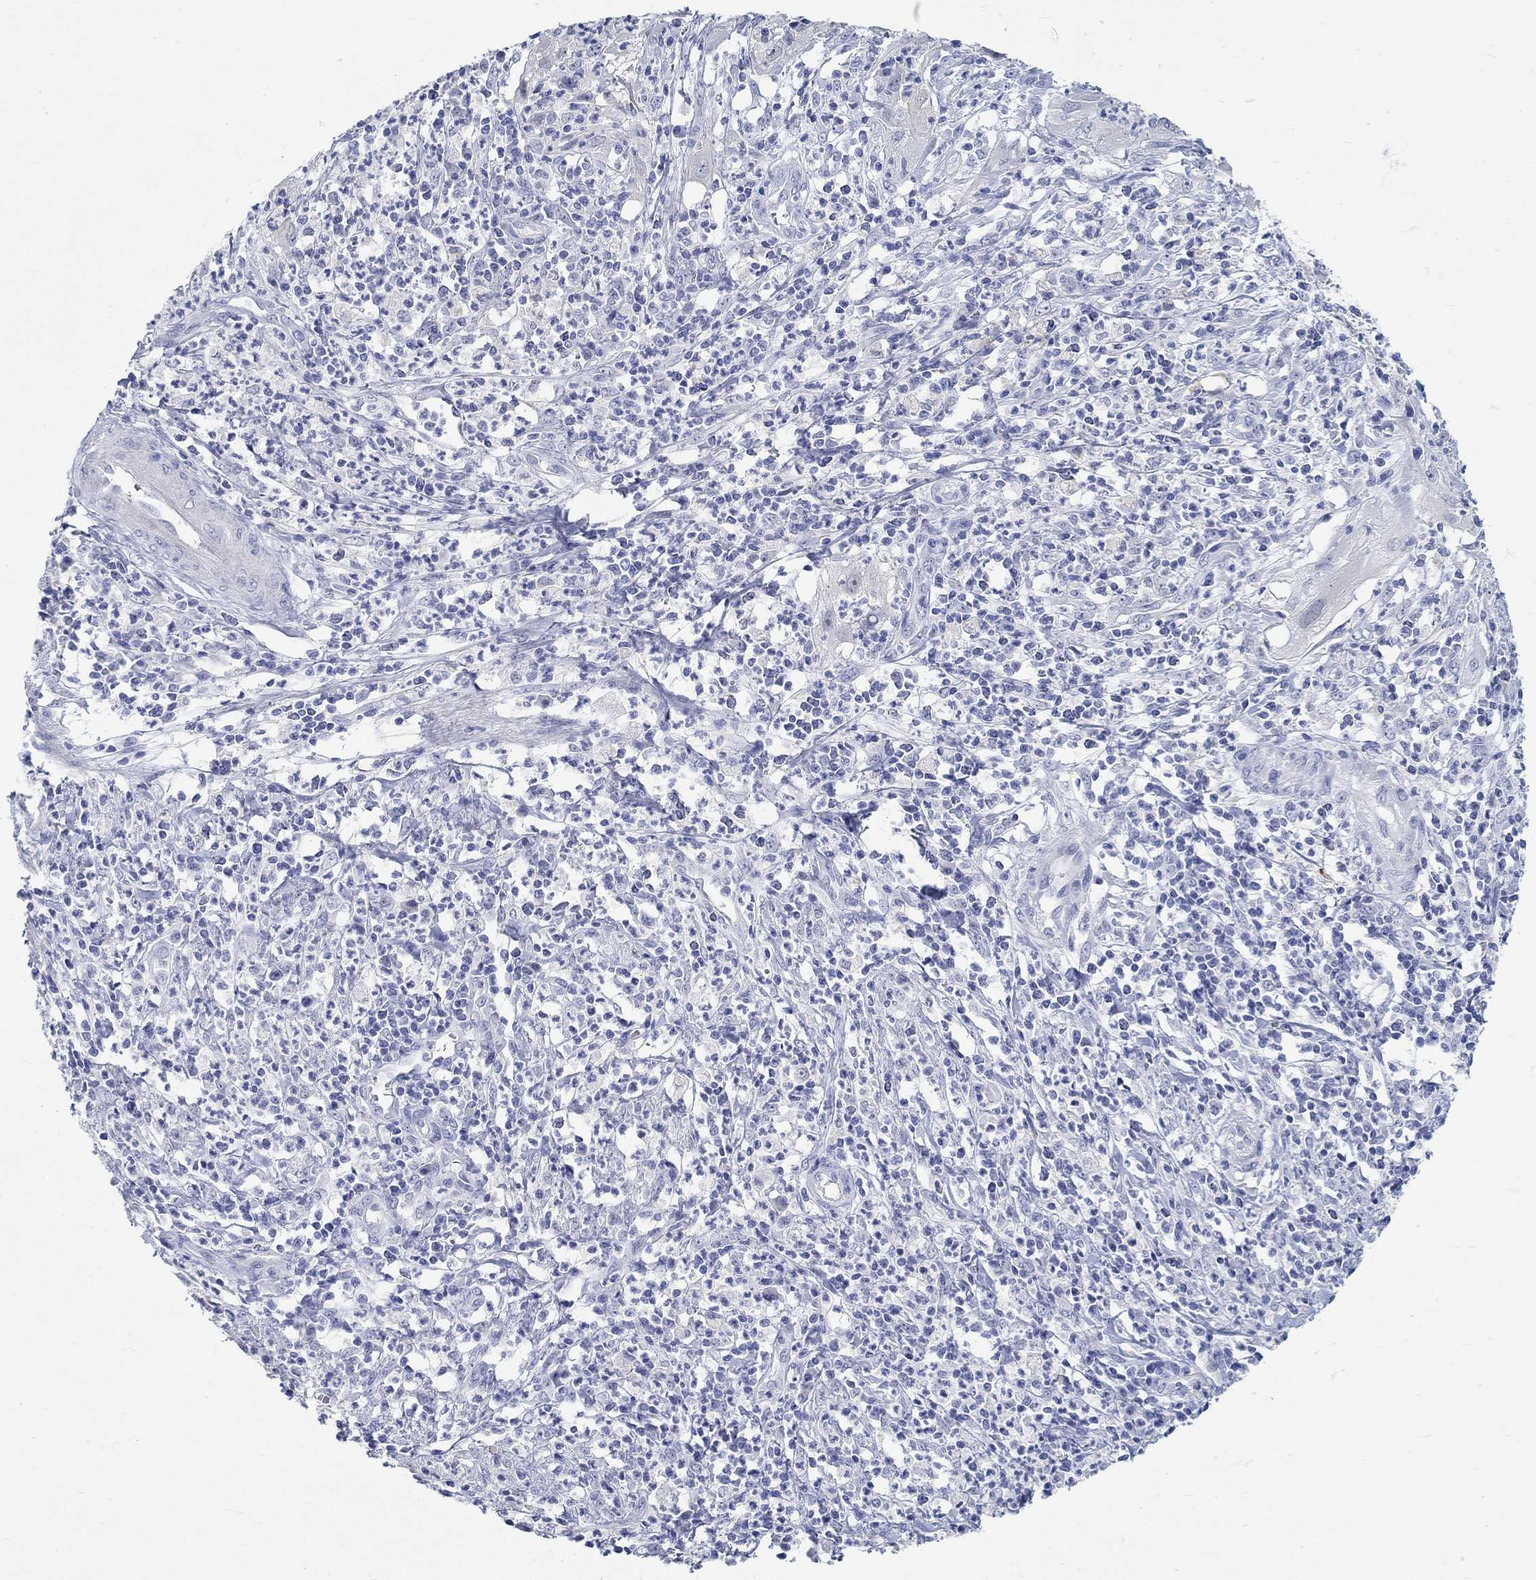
{"staining": {"intensity": "negative", "quantity": "none", "location": "none"}, "tissue": "cervical cancer", "cell_type": "Tumor cells", "image_type": "cancer", "snomed": [{"axis": "morphology", "description": "Squamous cell carcinoma, NOS"}, {"axis": "topography", "description": "Cervix"}], "caption": "Immunohistochemical staining of human squamous cell carcinoma (cervical) exhibits no significant staining in tumor cells.", "gene": "GRIA3", "patient": {"sex": "female", "age": 32}}